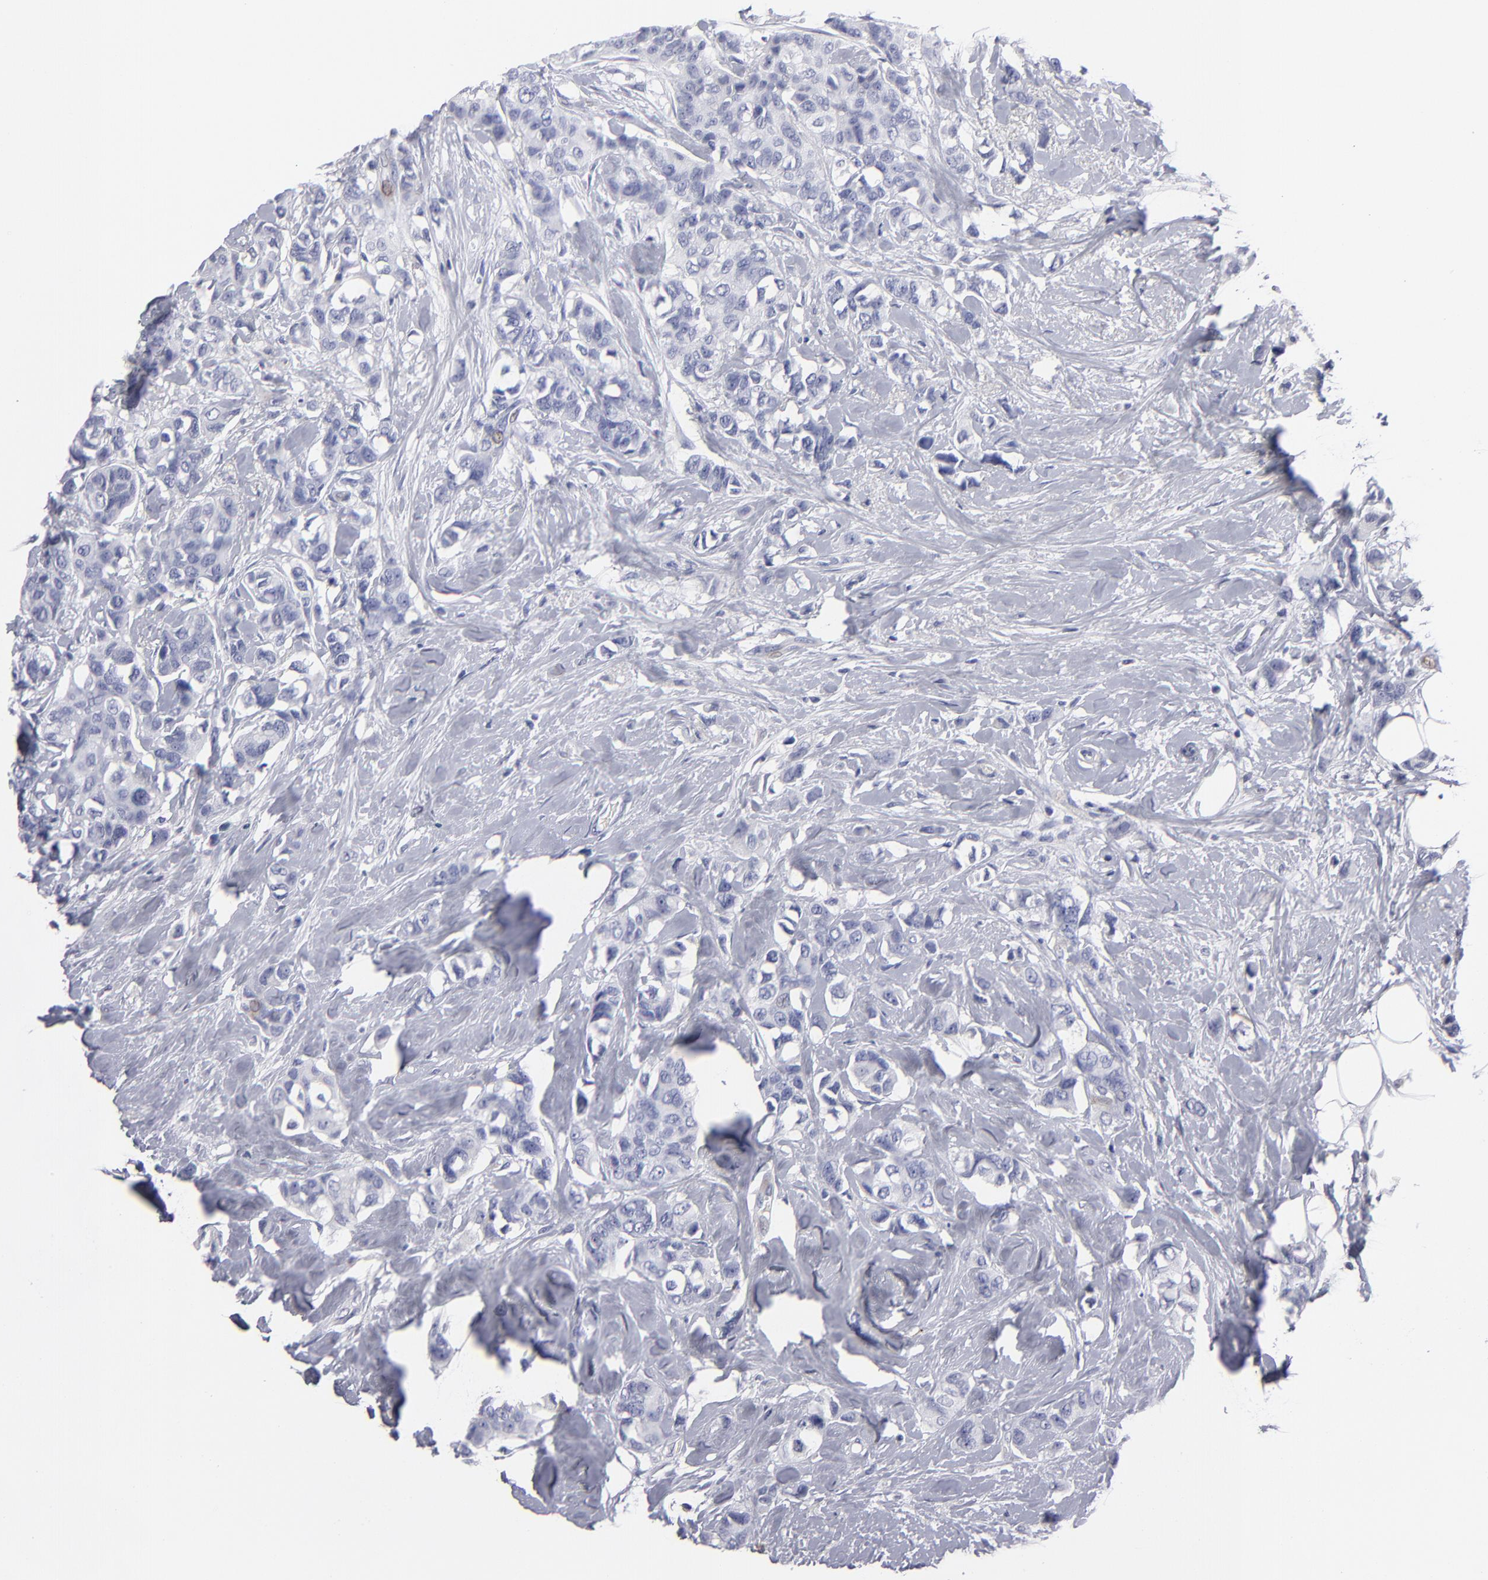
{"staining": {"intensity": "negative", "quantity": "none", "location": "none"}, "tissue": "breast cancer", "cell_type": "Tumor cells", "image_type": "cancer", "snomed": [{"axis": "morphology", "description": "Duct carcinoma"}, {"axis": "topography", "description": "Breast"}], "caption": "Human breast cancer stained for a protein using IHC reveals no positivity in tumor cells.", "gene": "CADM3", "patient": {"sex": "female", "age": 51}}